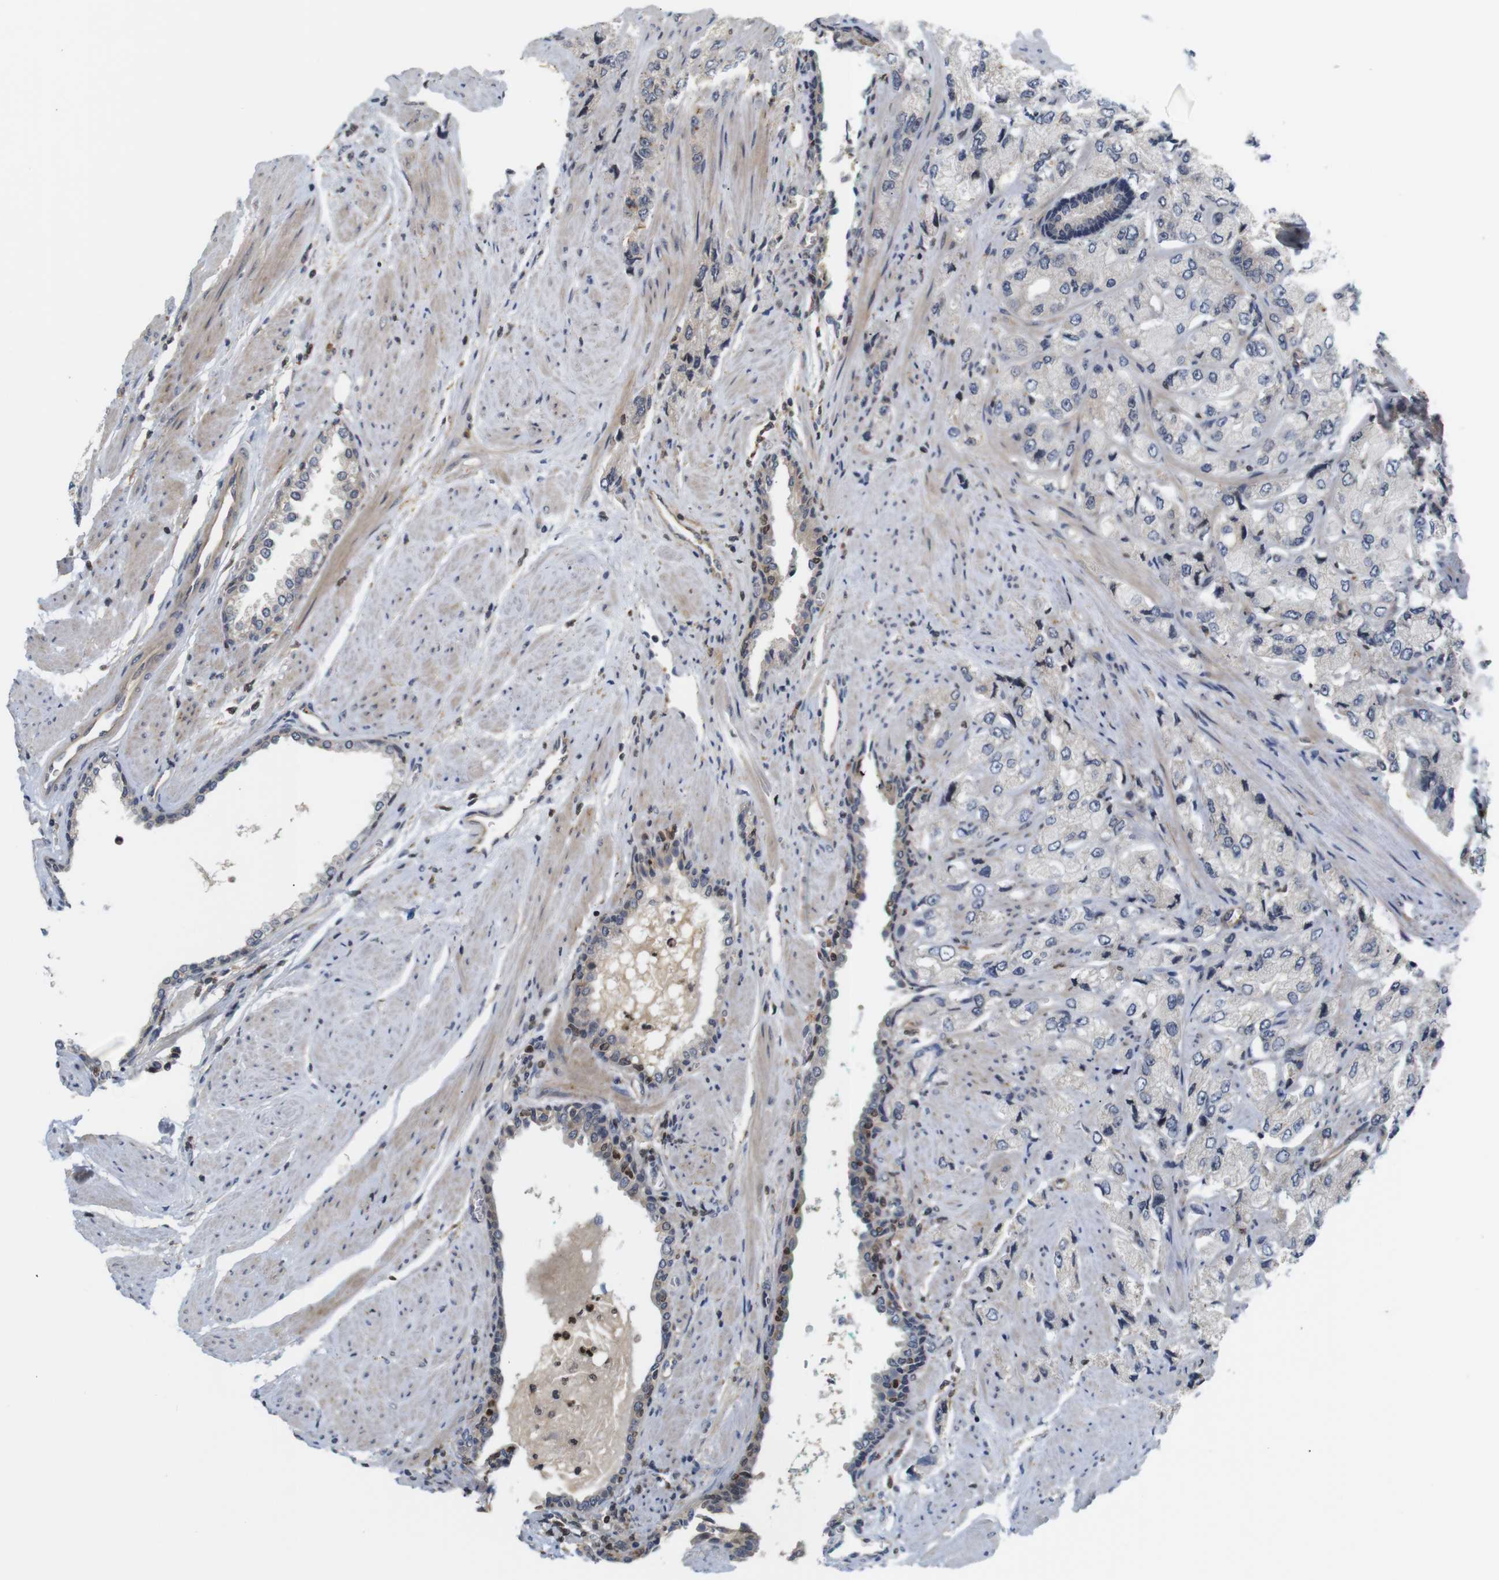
{"staining": {"intensity": "negative", "quantity": "none", "location": "none"}, "tissue": "prostate cancer", "cell_type": "Tumor cells", "image_type": "cancer", "snomed": [{"axis": "morphology", "description": "Adenocarcinoma, High grade"}, {"axis": "topography", "description": "Prostate"}], "caption": "A histopathology image of prostate cancer stained for a protein displays no brown staining in tumor cells. (DAB immunohistochemistry (IHC) visualized using brightfield microscopy, high magnification).", "gene": "MBD1", "patient": {"sex": "male", "age": 58}}